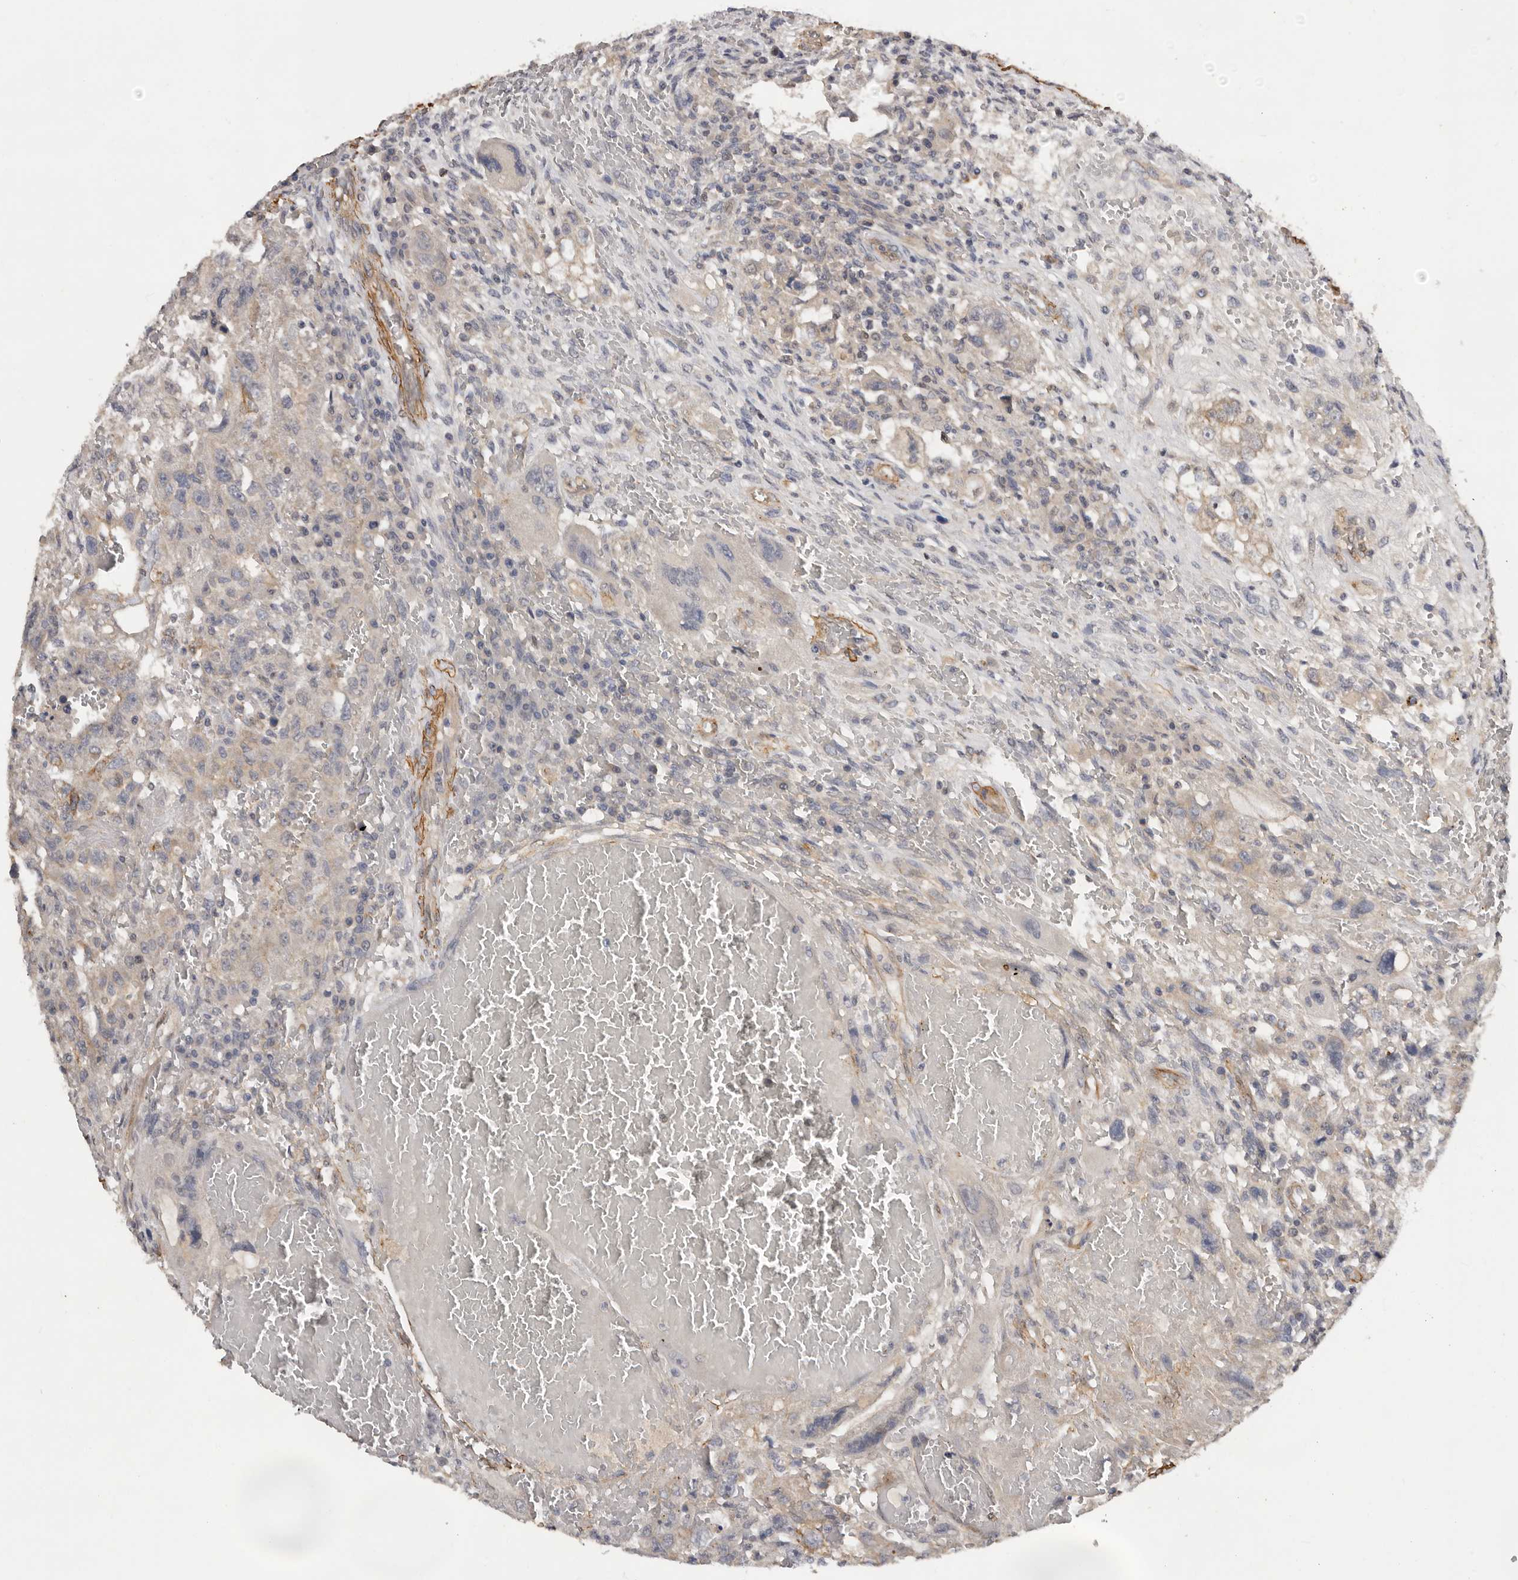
{"staining": {"intensity": "weak", "quantity": "<25%", "location": "cytoplasmic/membranous"}, "tissue": "testis cancer", "cell_type": "Tumor cells", "image_type": "cancer", "snomed": [{"axis": "morphology", "description": "Carcinoma, Embryonal, NOS"}, {"axis": "topography", "description": "Testis"}], "caption": "A photomicrograph of testis cancer (embryonal carcinoma) stained for a protein shows no brown staining in tumor cells.", "gene": "RNF157", "patient": {"sex": "male", "age": 26}}